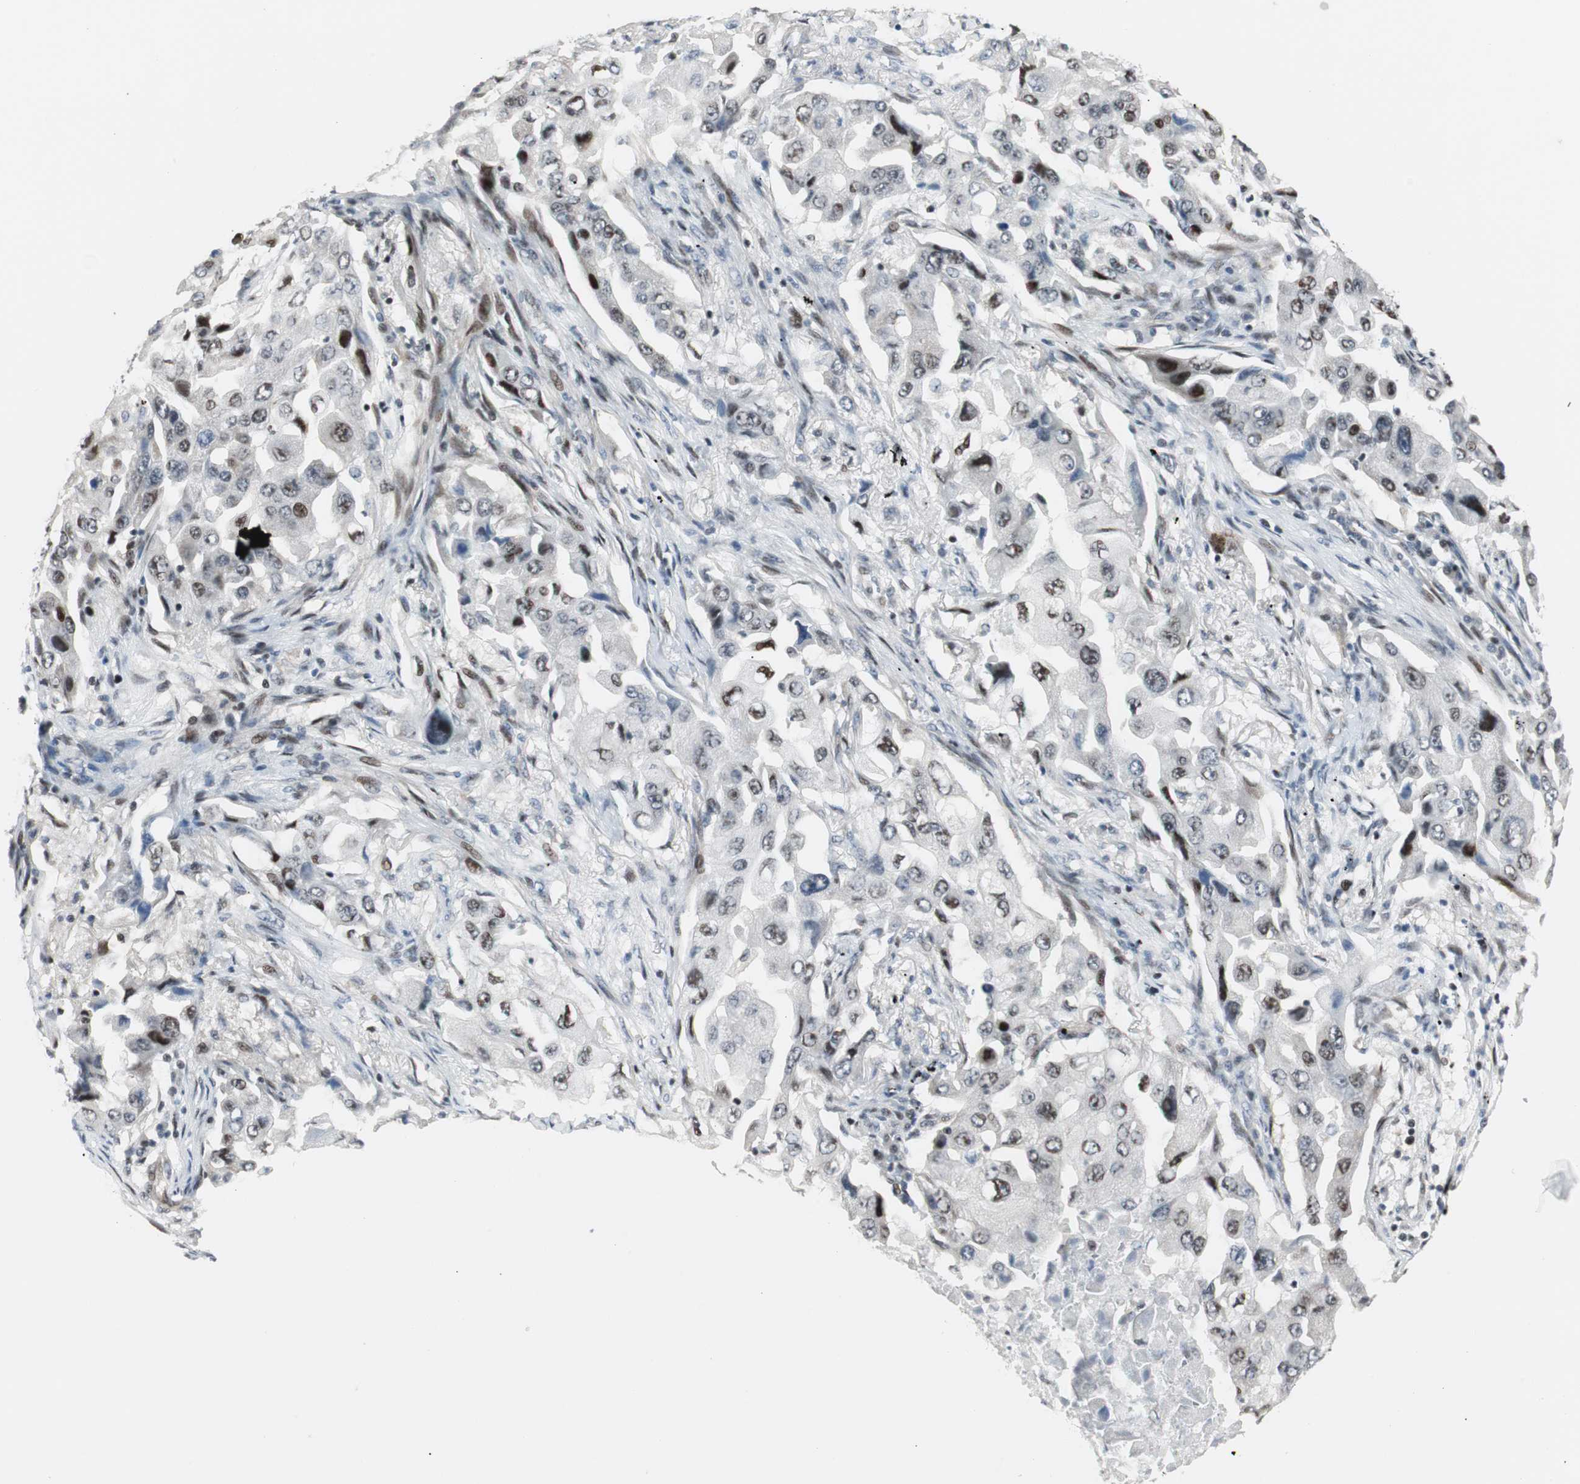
{"staining": {"intensity": "moderate", "quantity": "<25%", "location": "nuclear"}, "tissue": "lung cancer", "cell_type": "Tumor cells", "image_type": "cancer", "snomed": [{"axis": "morphology", "description": "Adenocarcinoma, NOS"}, {"axis": "topography", "description": "Lung"}], "caption": "Moderate nuclear protein expression is appreciated in about <25% of tumor cells in lung adenocarcinoma.", "gene": "RAD1", "patient": {"sex": "female", "age": 65}}